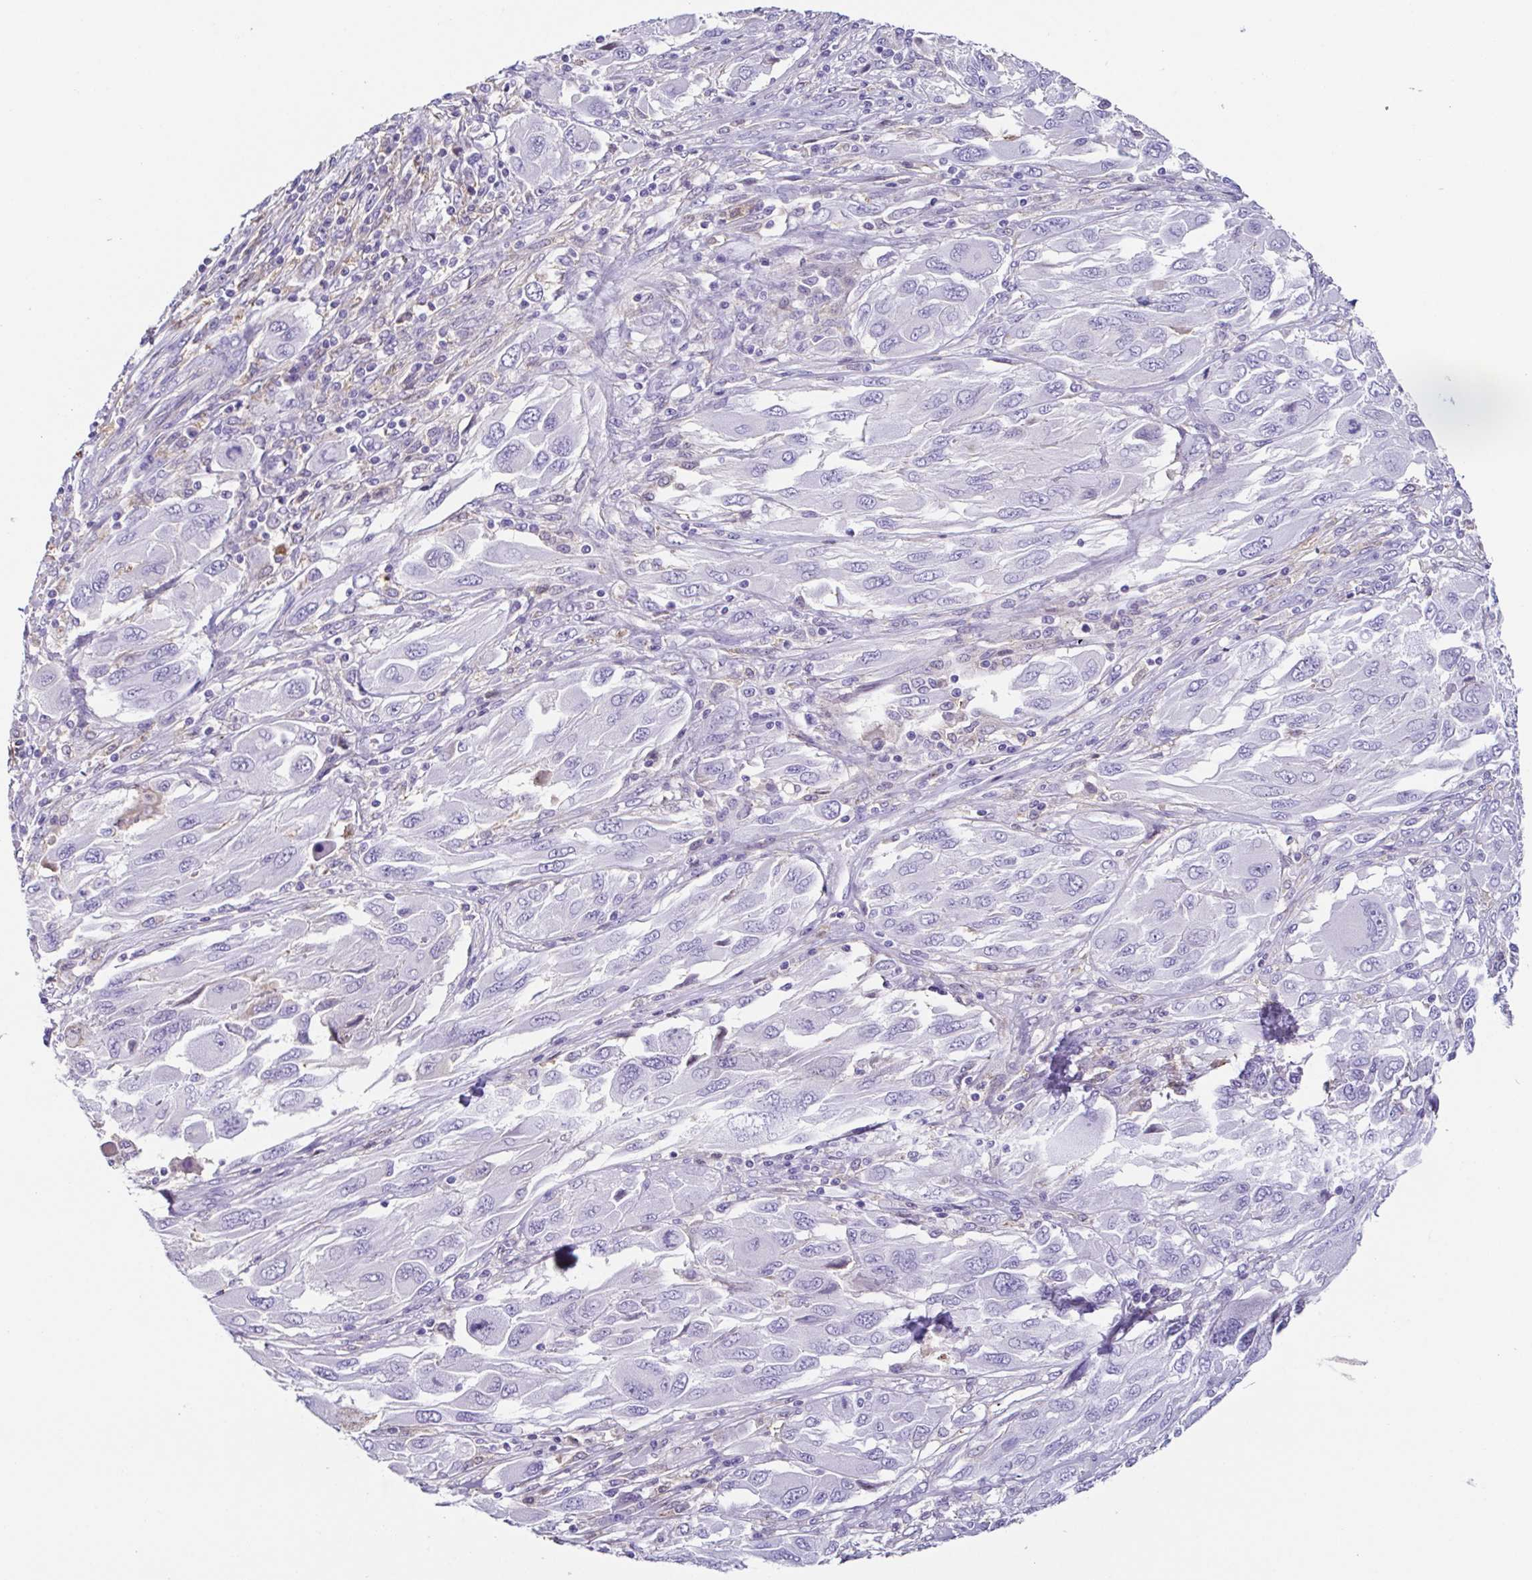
{"staining": {"intensity": "negative", "quantity": "none", "location": "none"}, "tissue": "melanoma", "cell_type": "Tumor cells", "image_type": "cancer", "snomed": [{"axis": "morphology", "description": "Malignant melanoma, NOS"}, {"axis": "topography", "description": "Skin"}], "caption": "A high-resolution photomicrograph shows immunohistochemistry (IHC) staining of melanoma, which reveals no significant staining in tumor cells.", "gene": "ANXA10", "patient": {"sex": "female", "age": 91}}